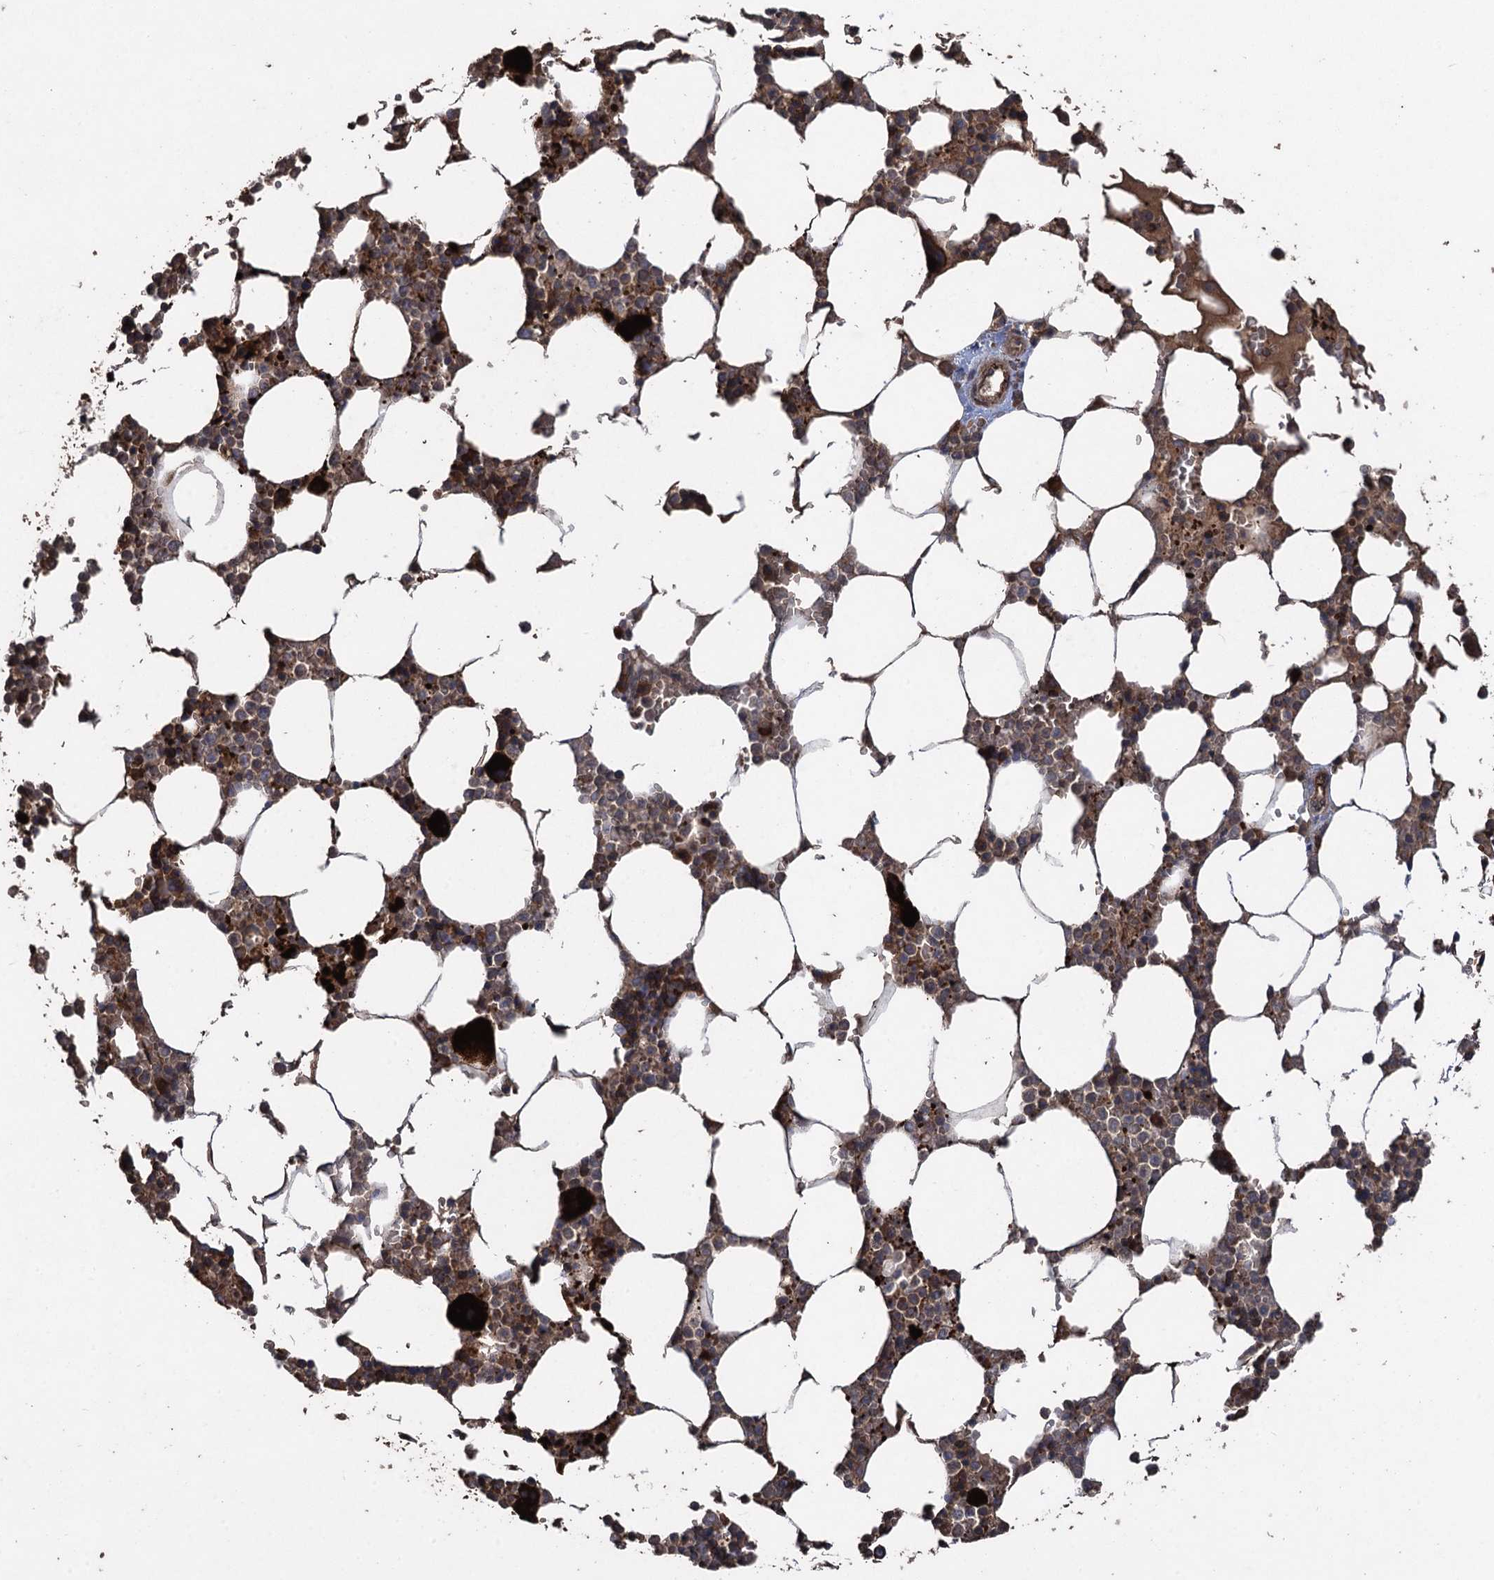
{"staining": {"intensity": "strong", "quantity": "25%-75%", "location": "cytoplasmic/membranous"}, "tissue": "bone marrow", "cell_type": "Hematopoietic cells", "image_type": "normal", "snomed": [{"axis": "morphology", "description": "Normal tissue, NOS"}, {"axis": "topography", "description": "Bone marrow"}], "caption": "Immunohistochemical staining of normal human bone marrow demonstrates high levels of strong cytoplasmic/membranous expression in about 25%-75% of hematopoietic cells.", "gene": "TXNDC11", "patient": {"sex": "male", "age": 64}}